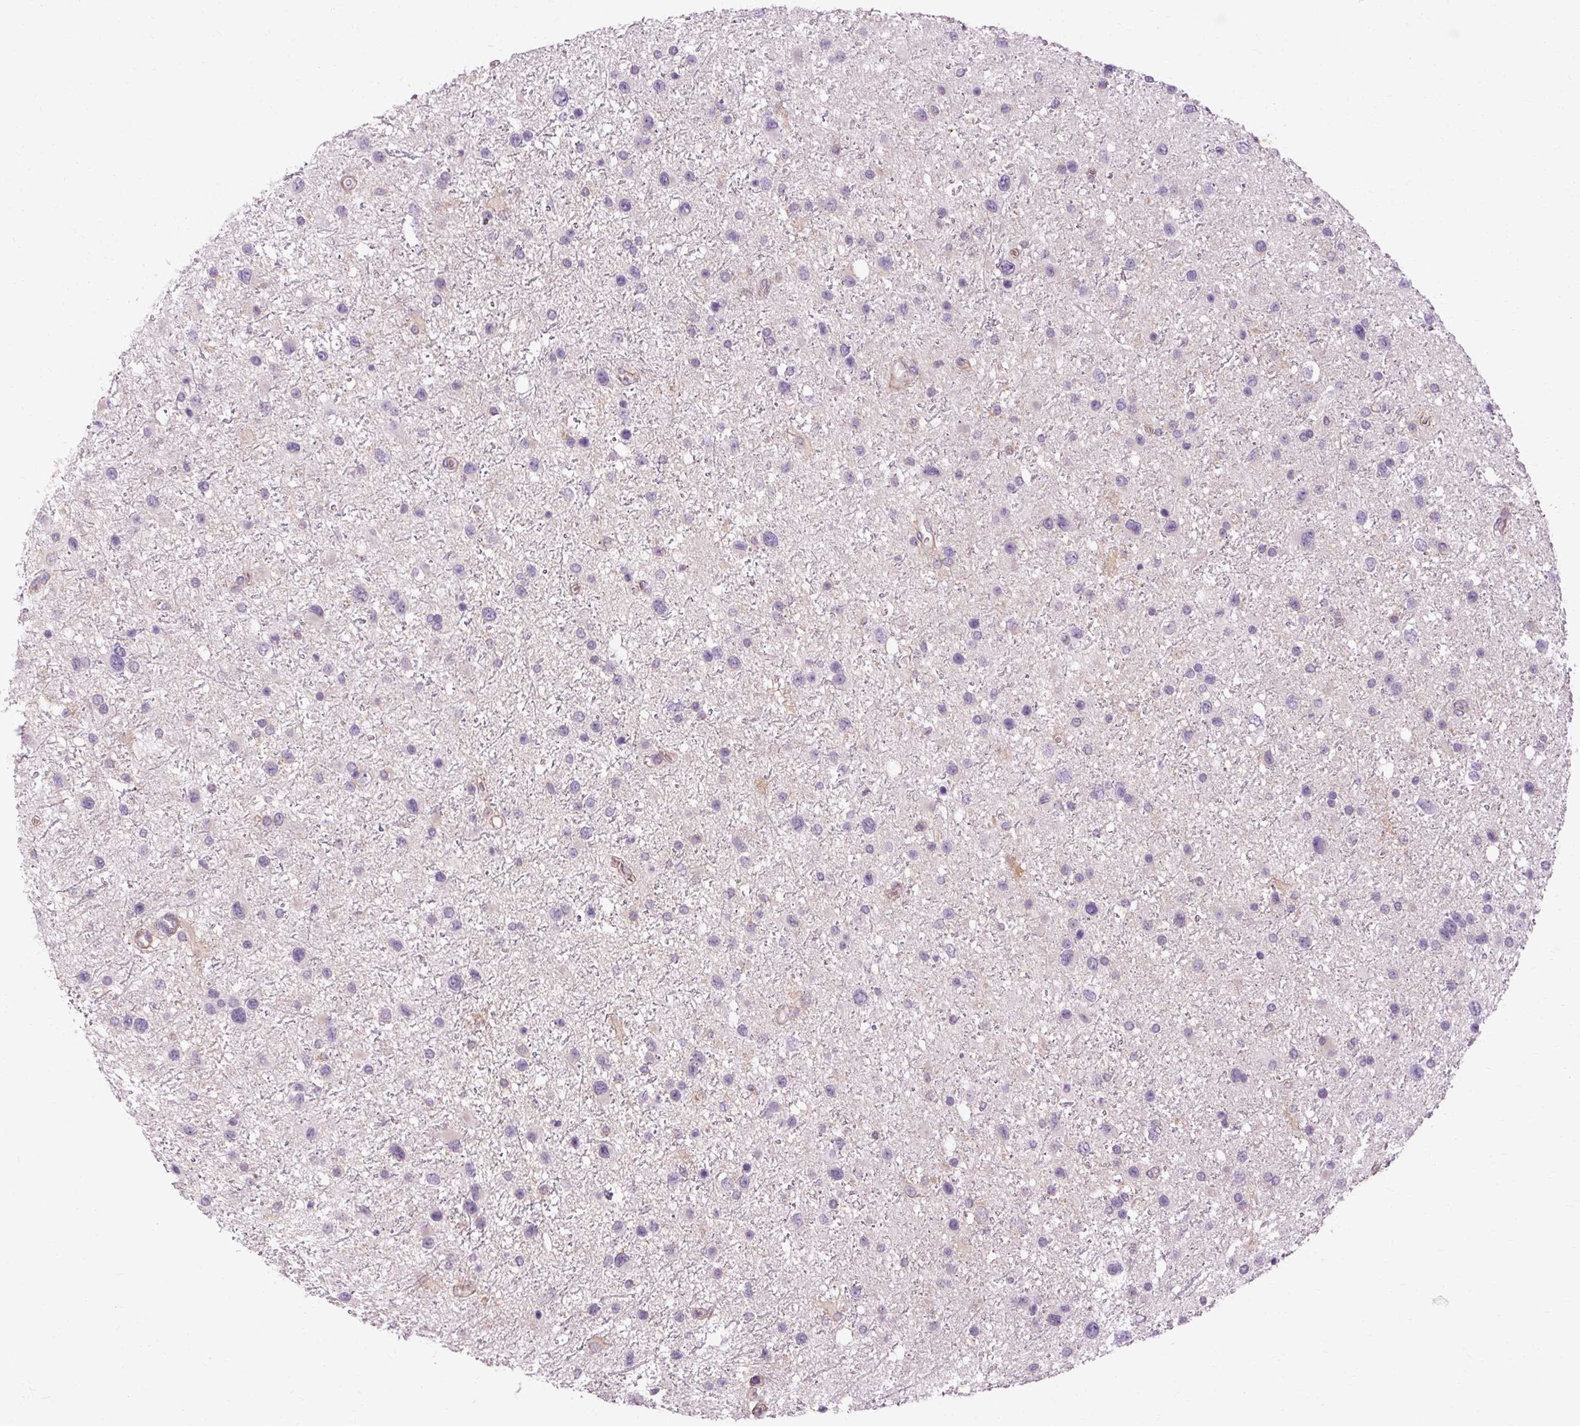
{"staining": {"intensity": "negative", "quantity": "none", "location": "none"}, "tissue": "glioma", "cell_type": "Tumor cells", "image_type": "cancer", "snomed": [{"axis": "morphology", "description": "Glioma, malignant, Low grade"}, {"axis": "topography", "description": "Brain"}], "caption": "The micrograph displays no significant expression in tumor cells of glioma.", "gene": "TM6SF1", "patient": {"sex": "female", "age": 32}}